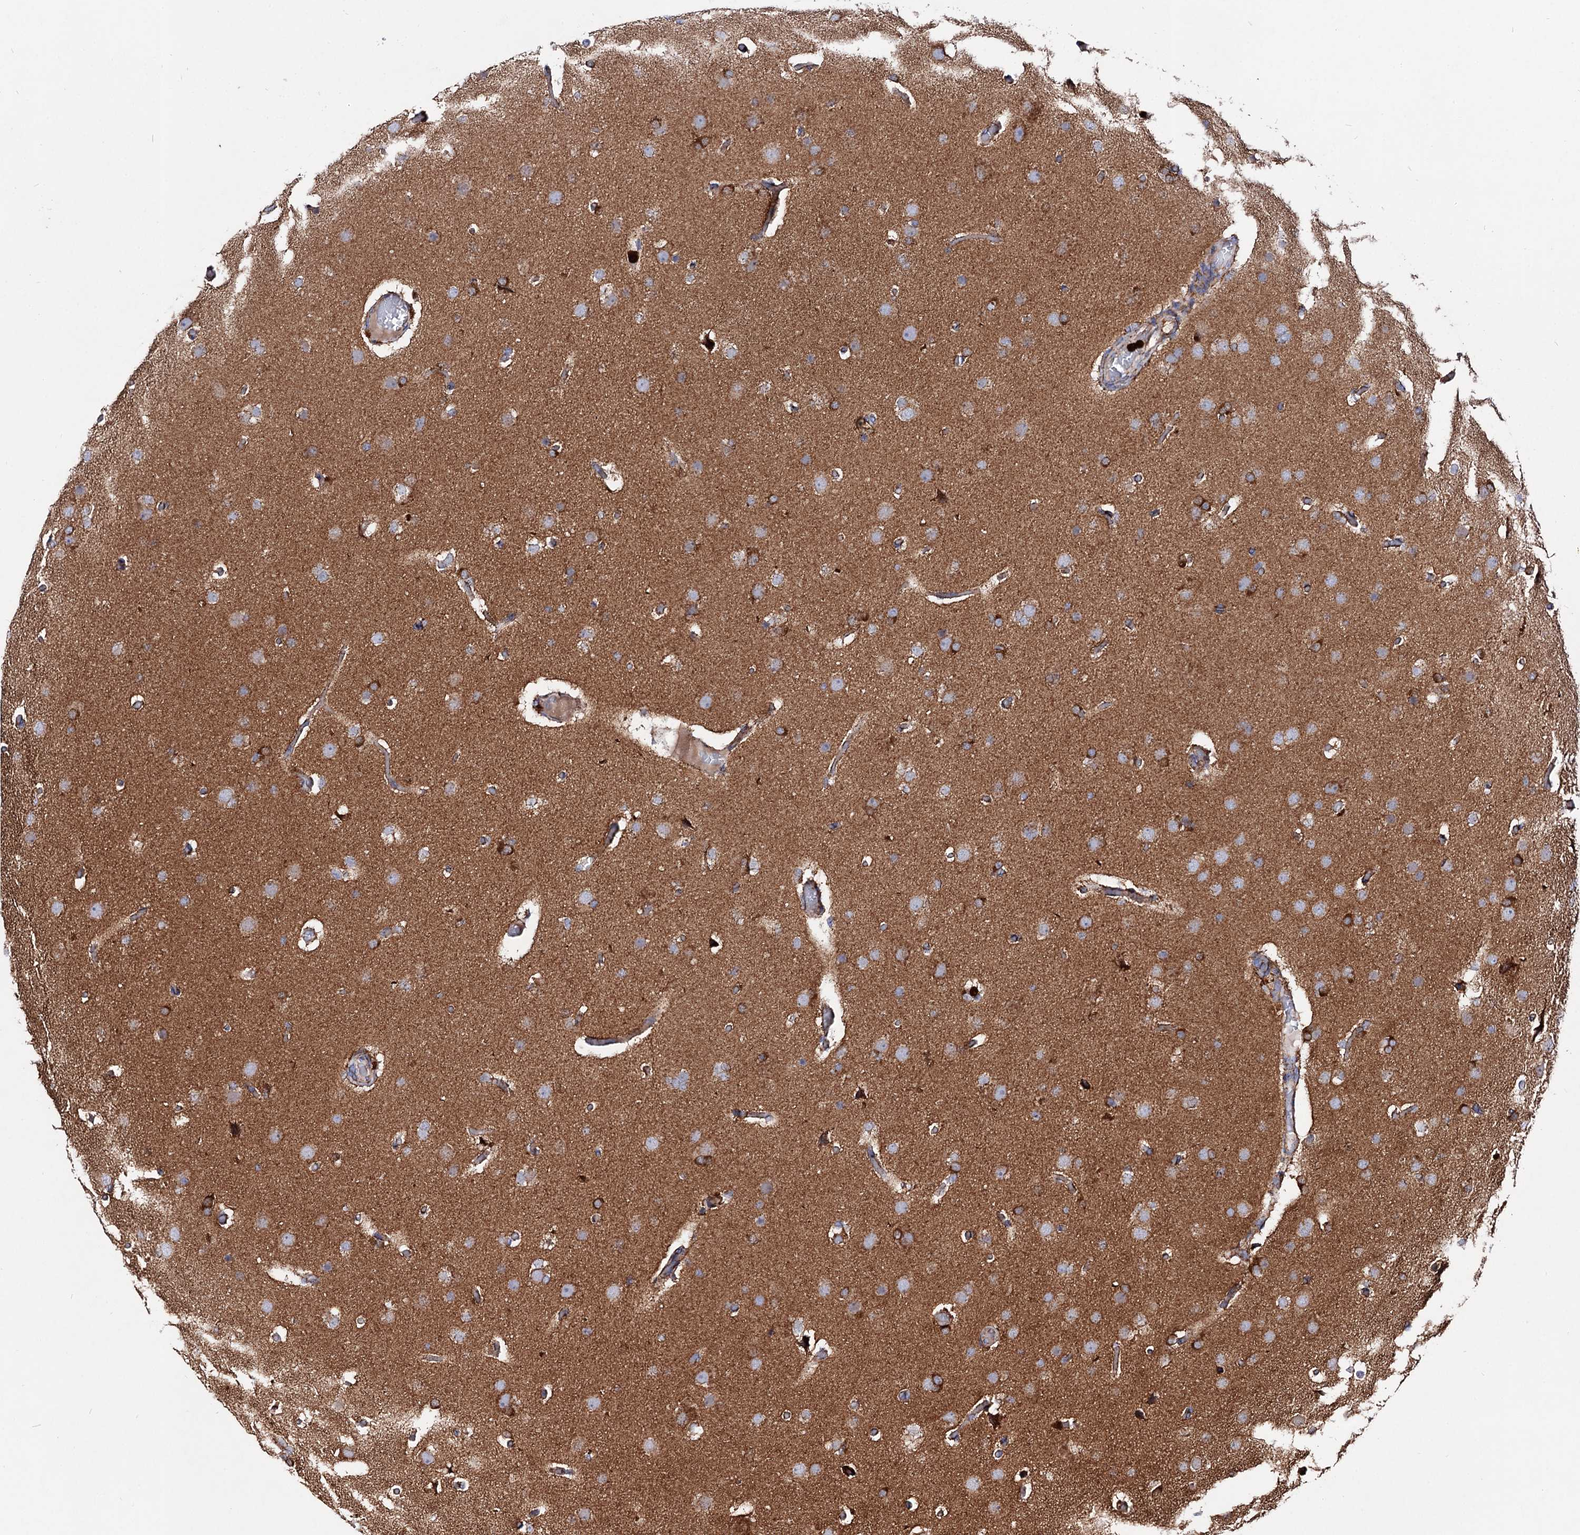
{"staining": {"intensity": "strong", "quantity": "25%-75%", "location": "cytoplasmic/membranous"}, "tissue": "glioma", "cell_type": "Tumor cells", "image_type": "cancer", "snomed": [{"axis": "morphology", "description": "Glioma, malignant, High grade"}, {"axis": "topography", "description": "Cerebral cortex"}], "caption": "DAB (3,3'-diaminobenzidine) immunohistochemical staining of glioma demonstrates strong cytoplasmic/membranous protein staining in about 25%-75% of tumor cells.", "gene": "ACAD9", "patient": {"sex": "female", "age": 36}}